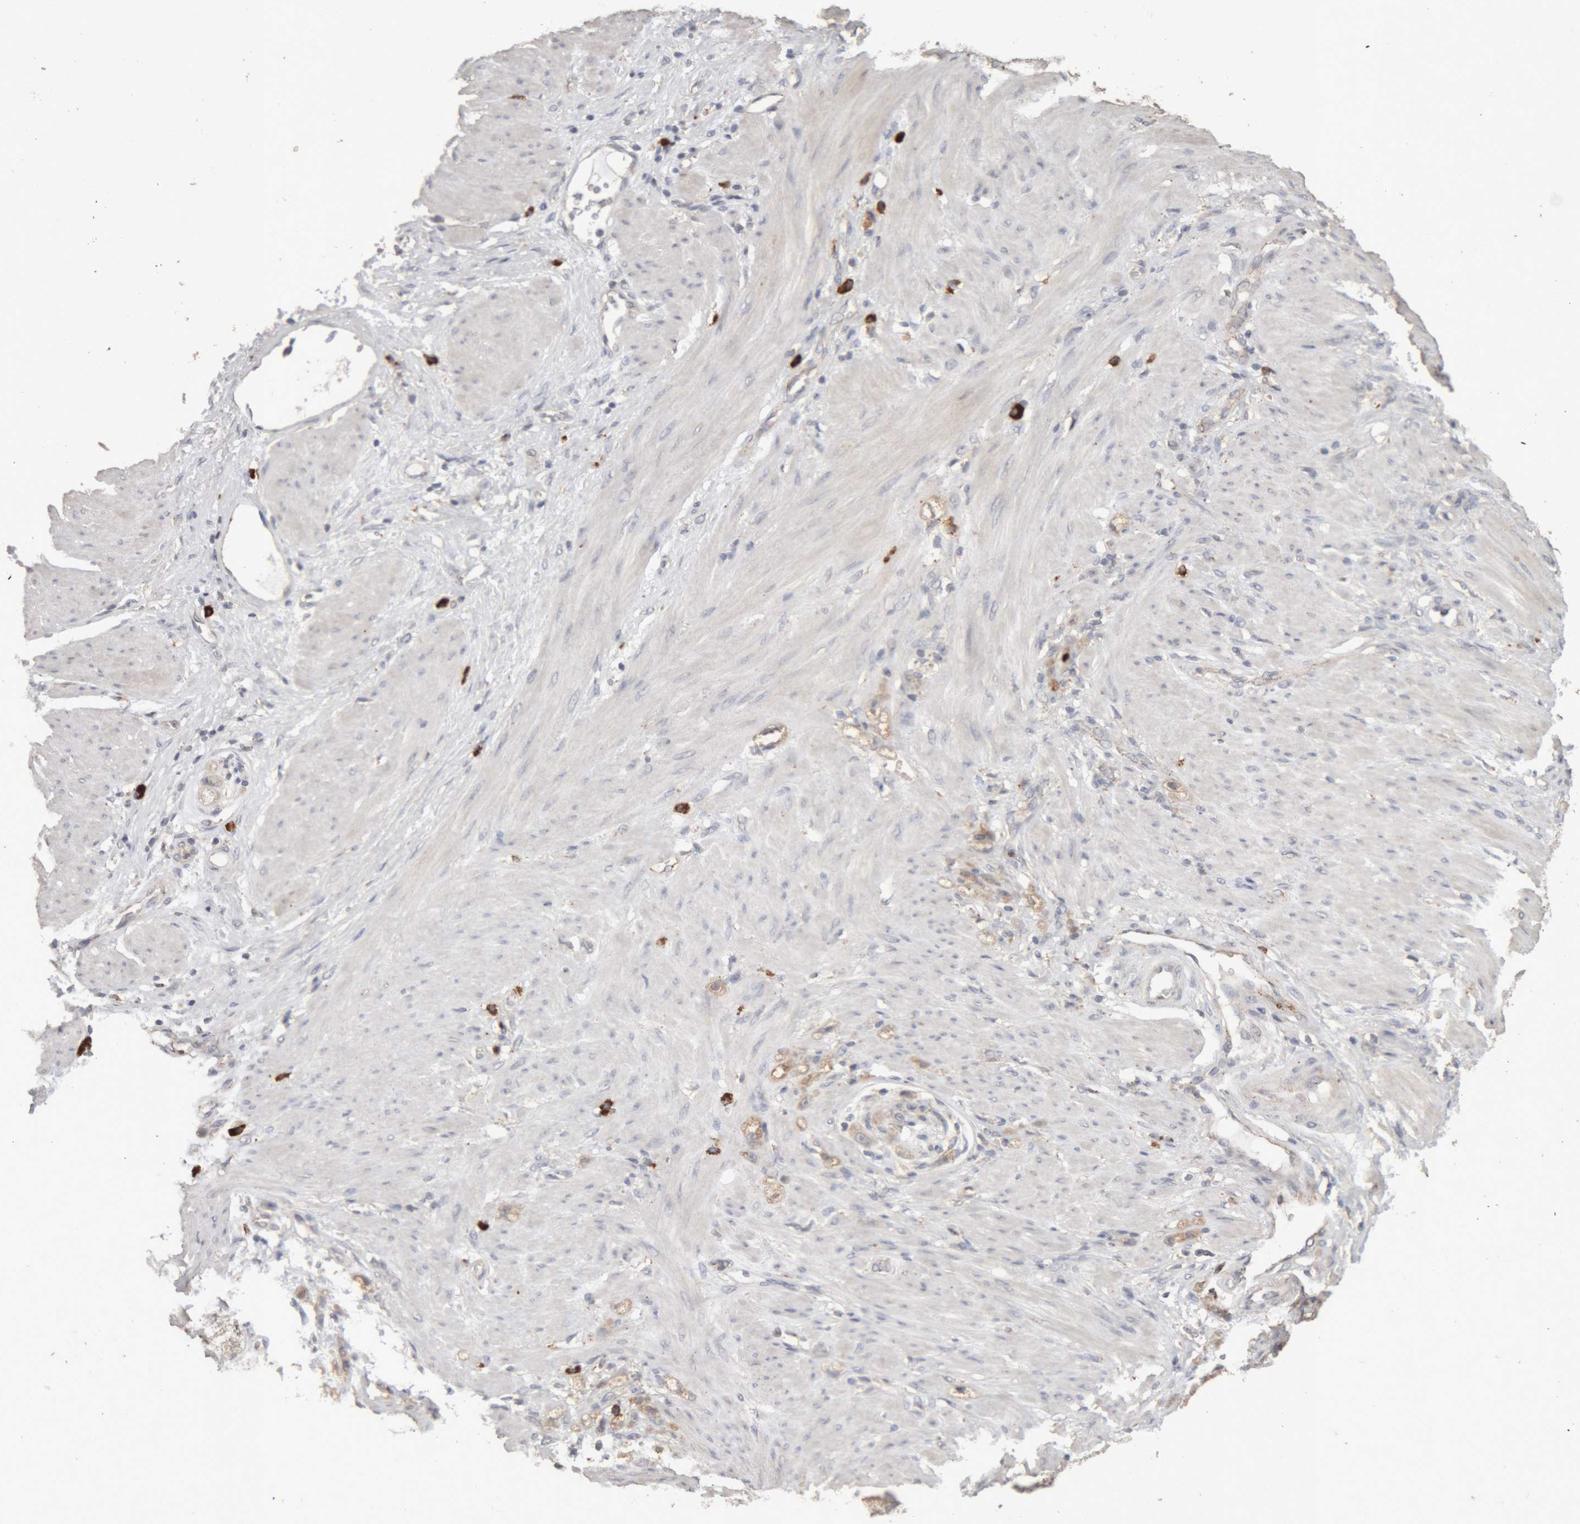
{"staining": {"intensity": "weak", "quantity": ">75%", "location": "cytoplasmic/membranous"}, "tissue": "stomach cancer", "cell_type": "Tumor cells", "image_type": "cancer", "snomed": [{"axis": "morphology", "description": "Adenocarcinoma, NOS"}, {"axis": "topography", "description": "Stomach"}], "caption": "Immunohistochemical staining of human adenocarcinoma (stomach) demonstrates low levels of weak cytoplasmic/membranous protein expression in approximately >75% of tumor cells.", "gene": "ARSA", "patient": {"sex": "male", "age": 82}}